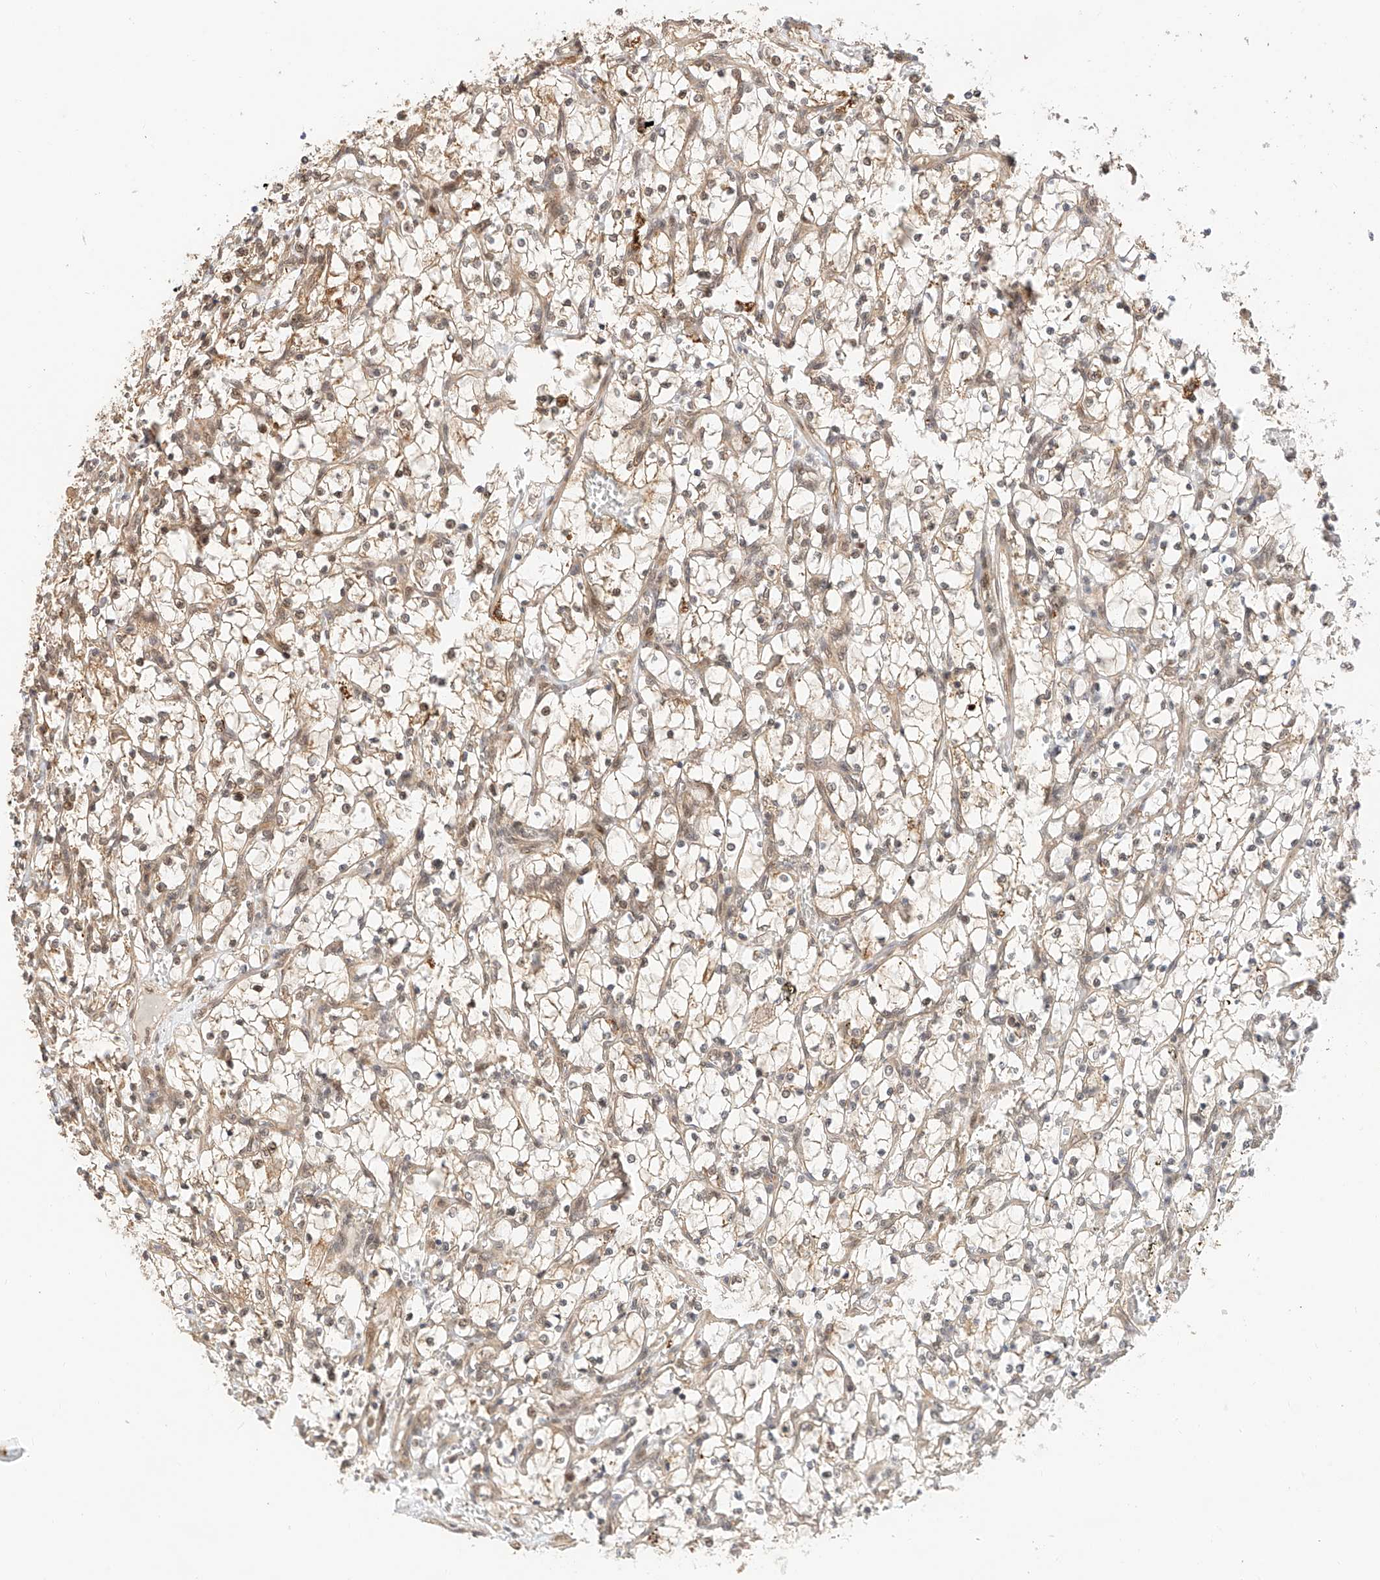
{"staining": {"intensity": "weak", "quantity": "<25%", "location": "cytoplasmic/membranous,nuclear"}, "tissue": "renal cancer", "cell_type": "Tumor cells", "image_type": "cancer", "snomed": [{"axis": "morphology", "description": "Adenocarcinoma, NOS"}, {"axis": "topography", "description": "Kidney"}], "caption": "Tumor cells show no significant protein positivity in renal cancer. (Brightfield microscopy of DAB immunohistochemistry (IHC) at high magnification).", "gene": "EIF4H", "patient": {"sex": "female", "age": 69}}